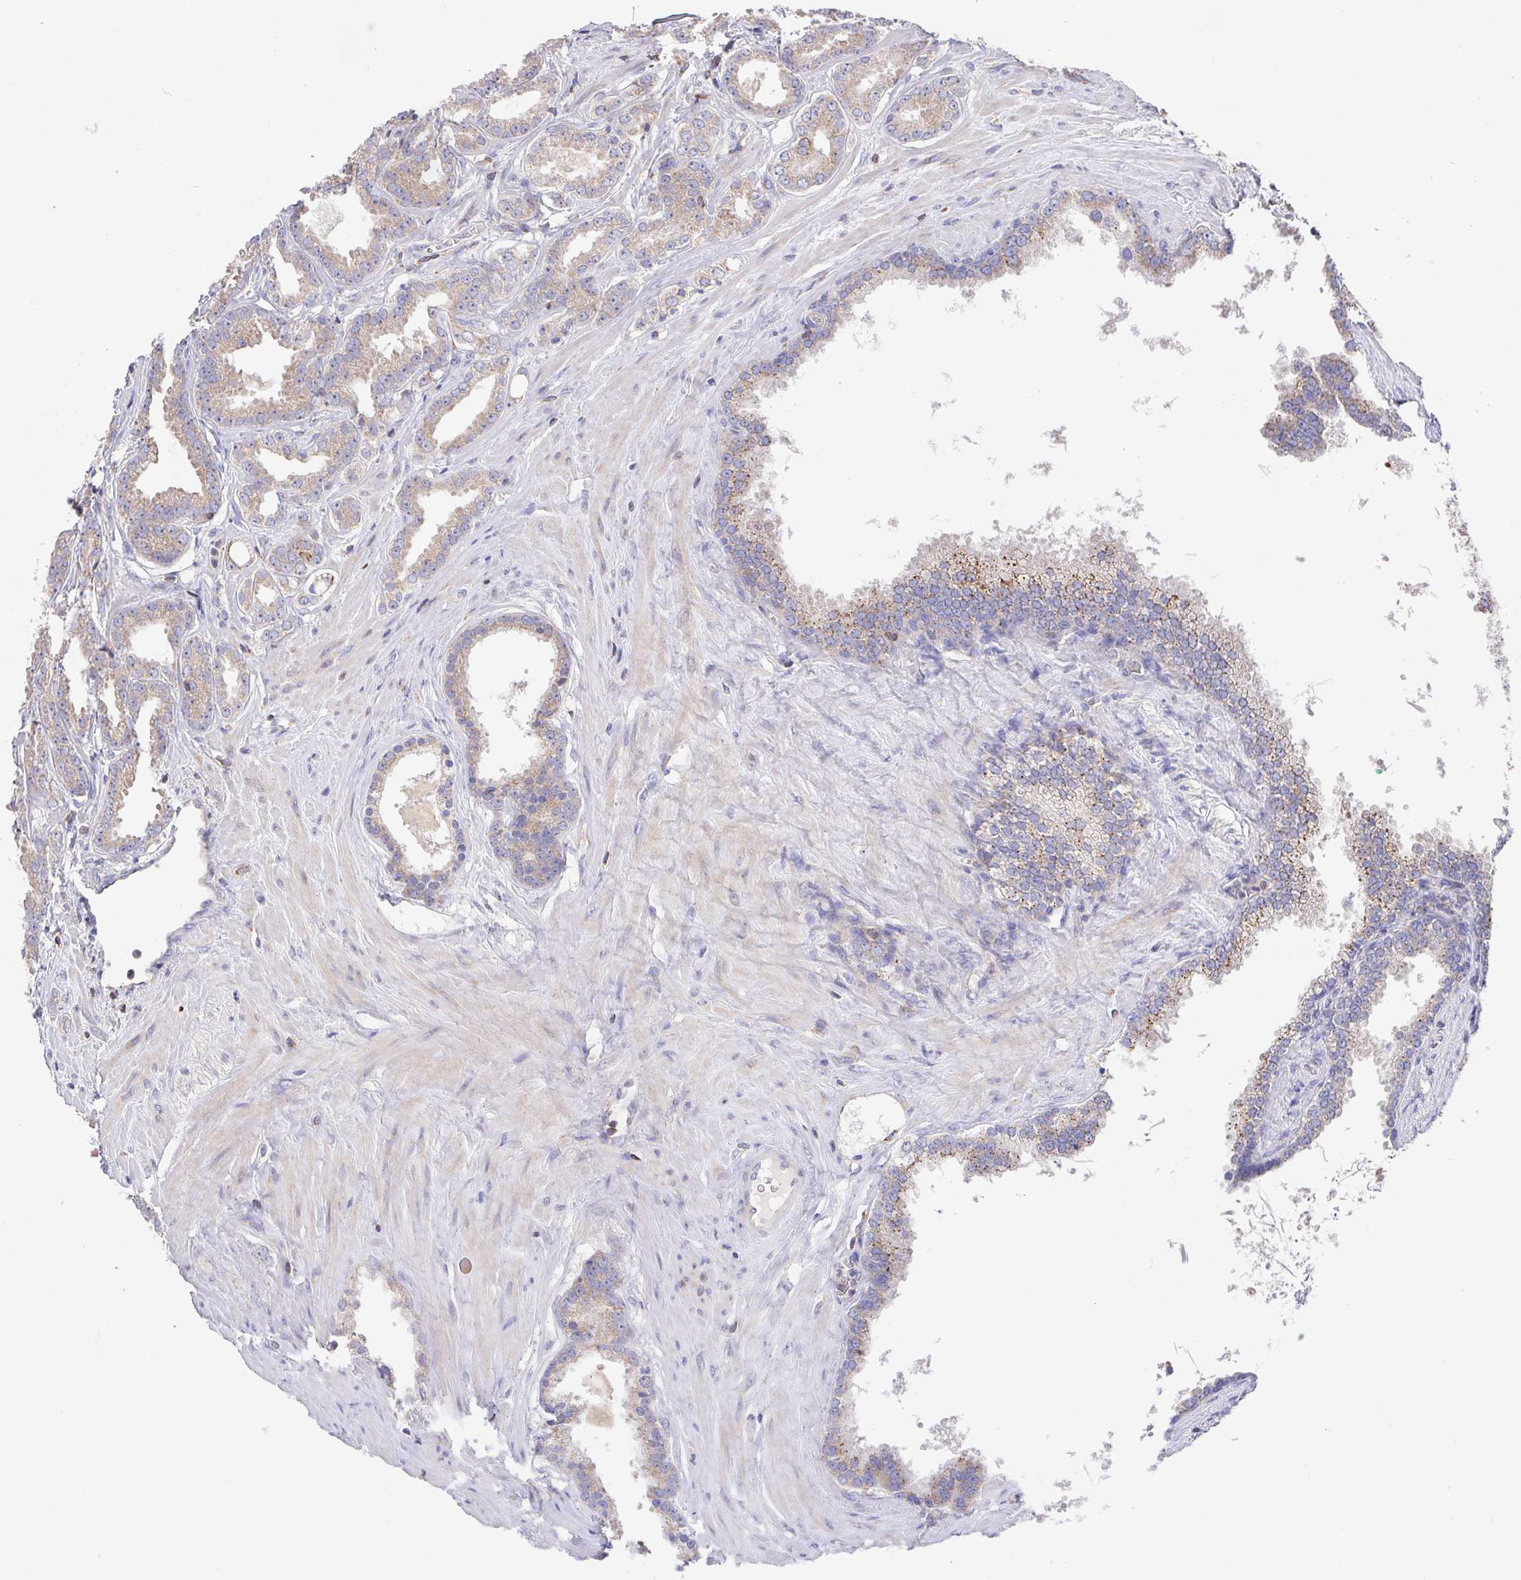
{"staining": {"intensity": "weak", "quantity": "25%-75%", "location": "cytoplasmic/membranous"}, "tissue": "prostate cancer", "cell_type": "Tumor cells", "image_type": "cancer", "snomed": [{"axis": "morphology", "description": "Adenocarcinoma, Low grade"}, {"axis": "topography", "description": "Prostate"}], "caption": "Immunohistochemistry of prostate adenocarcinoma (low-grade) shows low levels of weak cytoplasmic/membranous staining in approximately 25%-75% of tumor cells.", "gene": "FAM241A", "patient": {"sex": "male", "age": 65}}